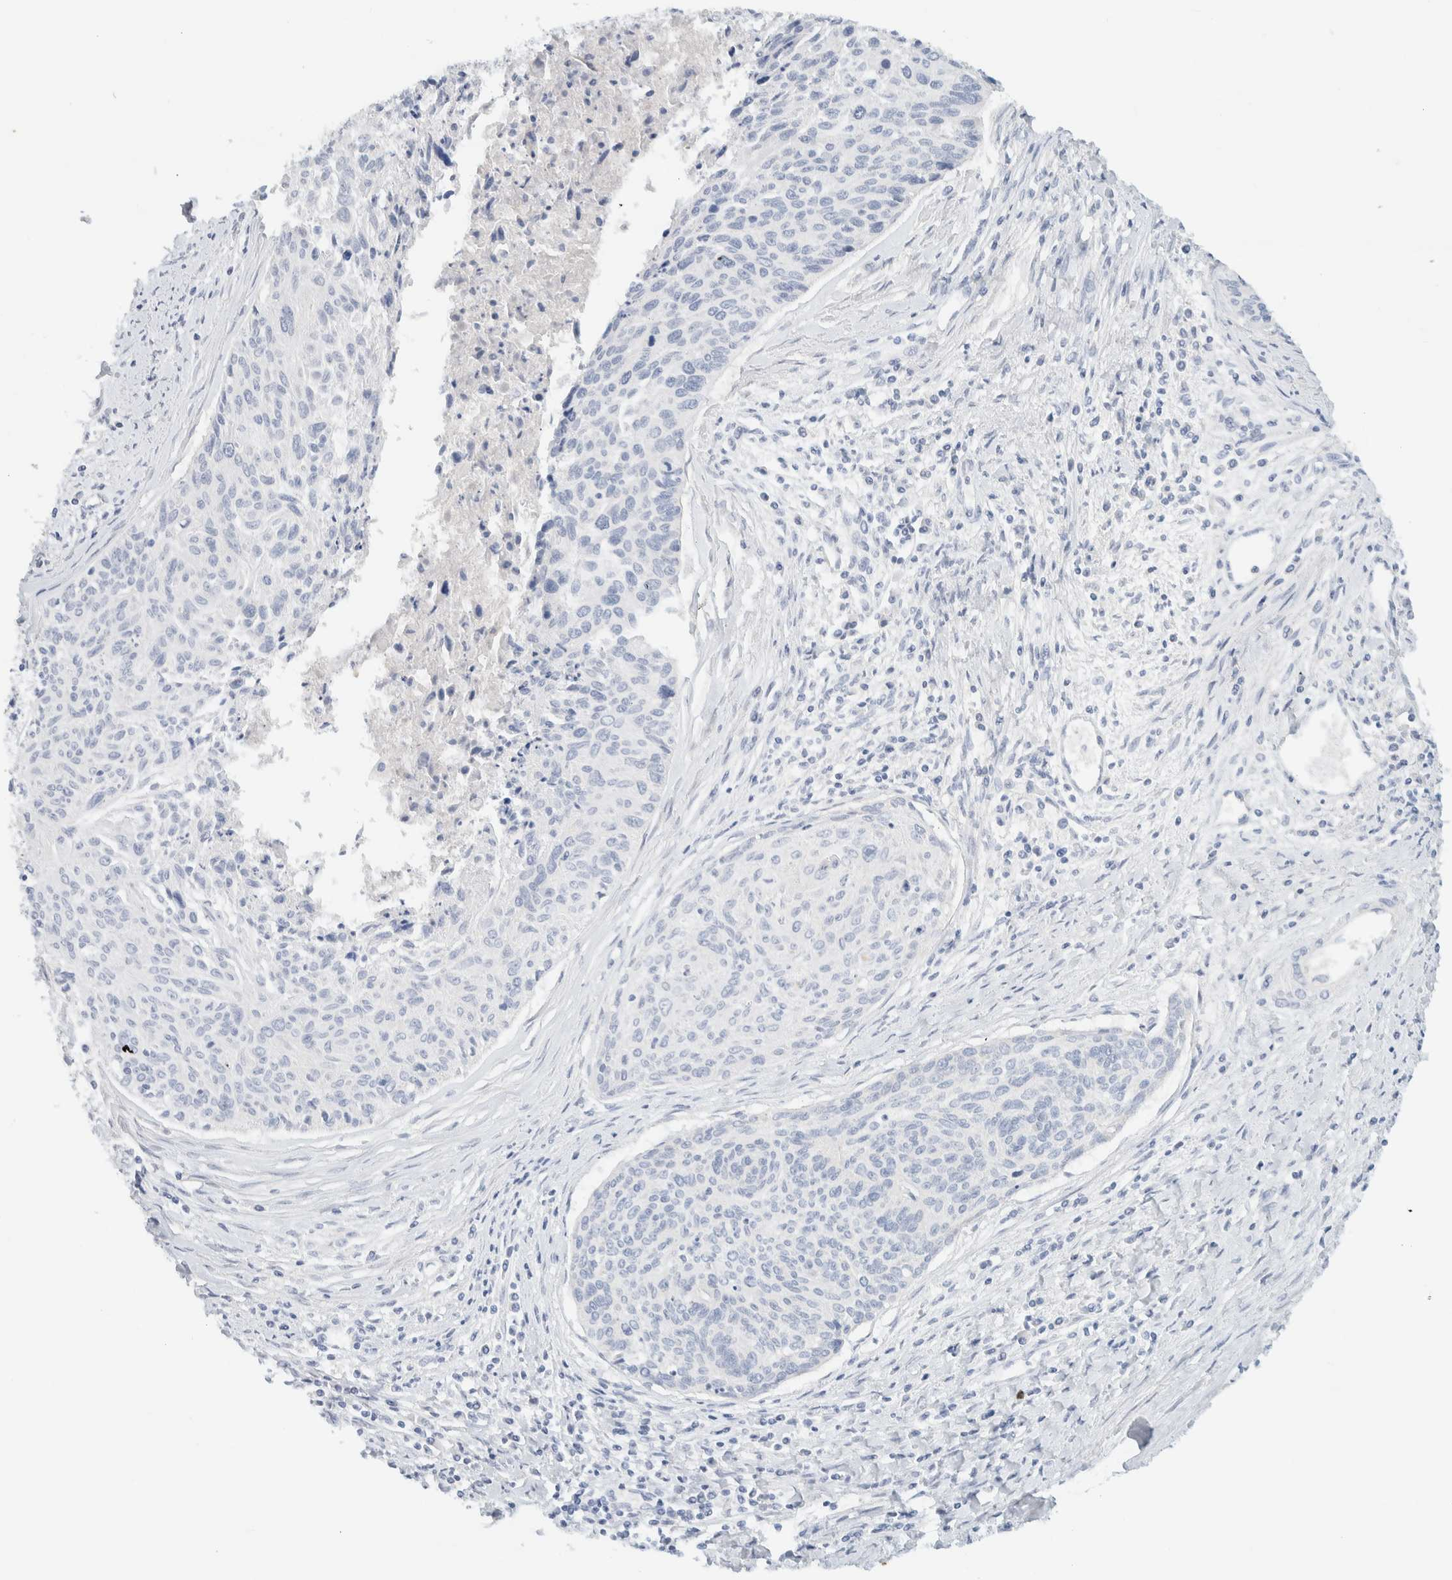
{"staining": {"intensity": "negative", "quantity": "none", "location": "none"}, "tissue": "cervical cancer", "cell_type": "Tumor cells", "image_type": "cancer", "snomed": [{"axis": "morphology", "description": "Squamous cell carcinoma, NOS"}, {"axis": "topography", "description": "Cervix"}], "caption": "A high-resolution histopathology image shows immunohistochemistry staining of cervical squamous cell carcinoma, which demonstrates no significant positivity in tumor cells.", "gene": "ALOX12B", "patient": {"sex": "female", "age": 55}}